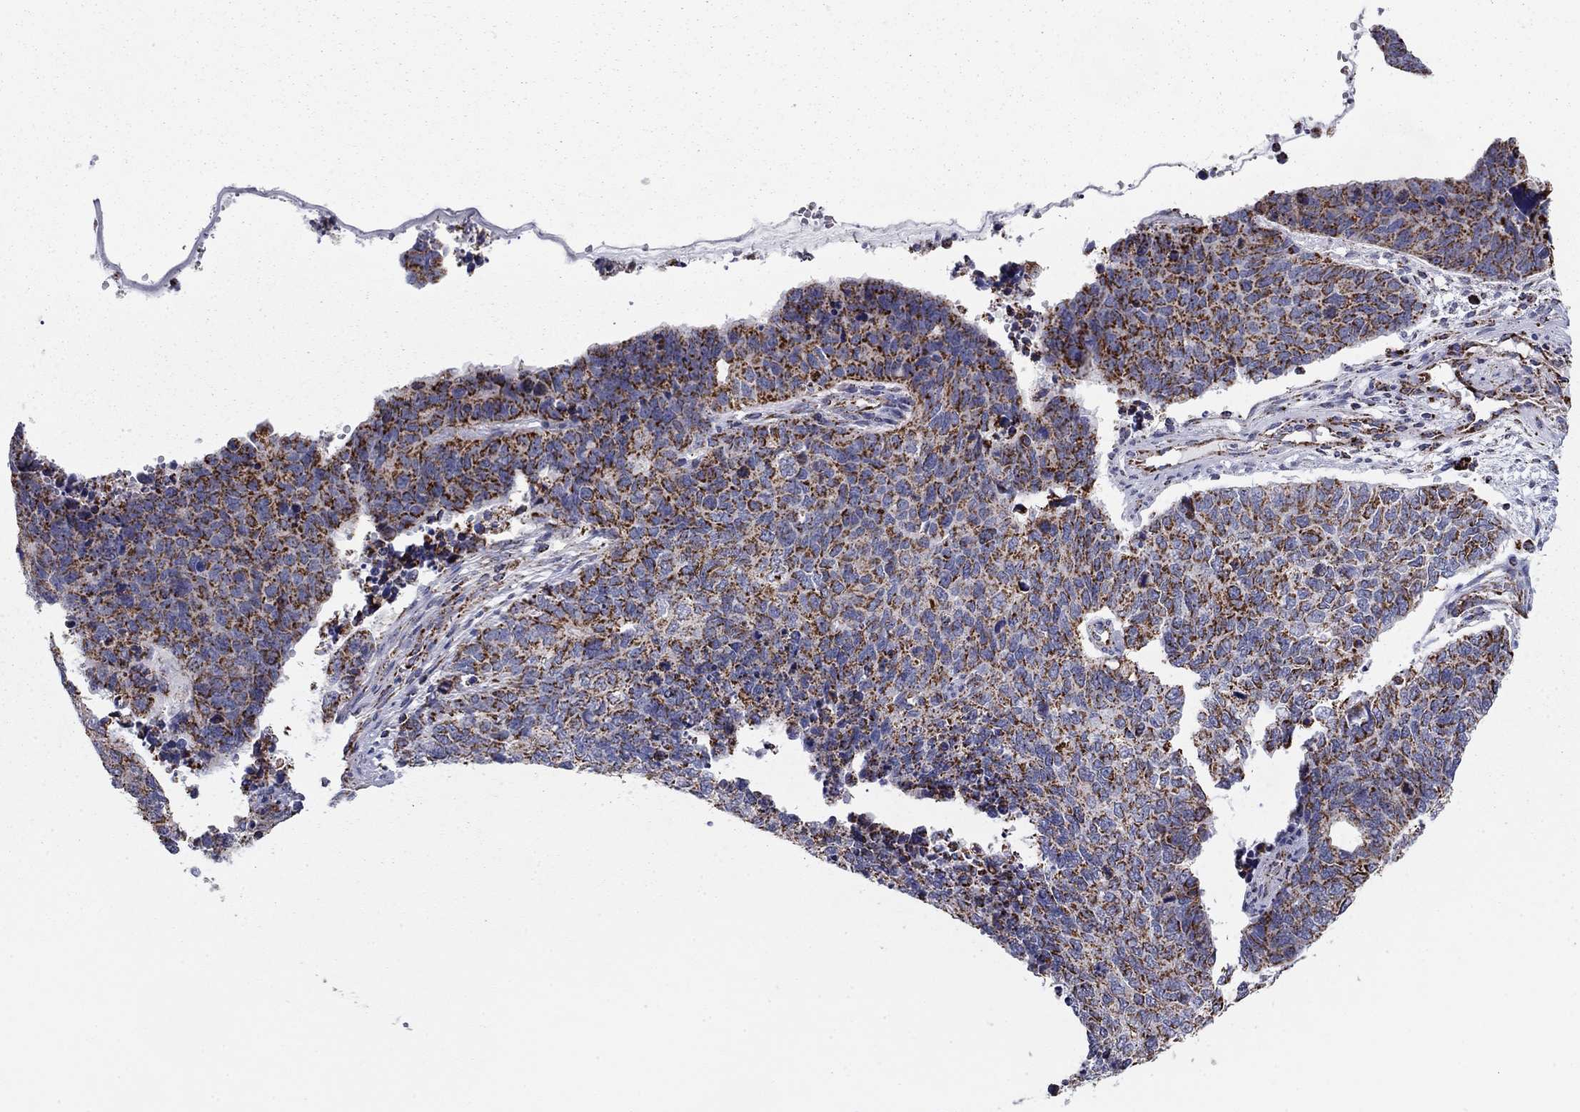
{"staining": {"intensity": "strong", "quantity": "25%-75%", "location": "cytoplasmic/membranous"}, "tissue": "cervical cancer", "cell_type": "Tumor cells", "image_type": "cancer", "snomed": [{"axis": "morphology", "description": "Squamous cell carcinoma, NOS"}, {"axis": "topography", "description": "Cervix"}], "caption": "High-power microscopy captured an immunohistochemistry (IHC) image of cervical cancer, revealing strong cytoplasmic/membranous expression in approximately 25%-75% of tumor cells.", "gene": "NDUFV1", "patient": {"sex": "female", "age": 63}}